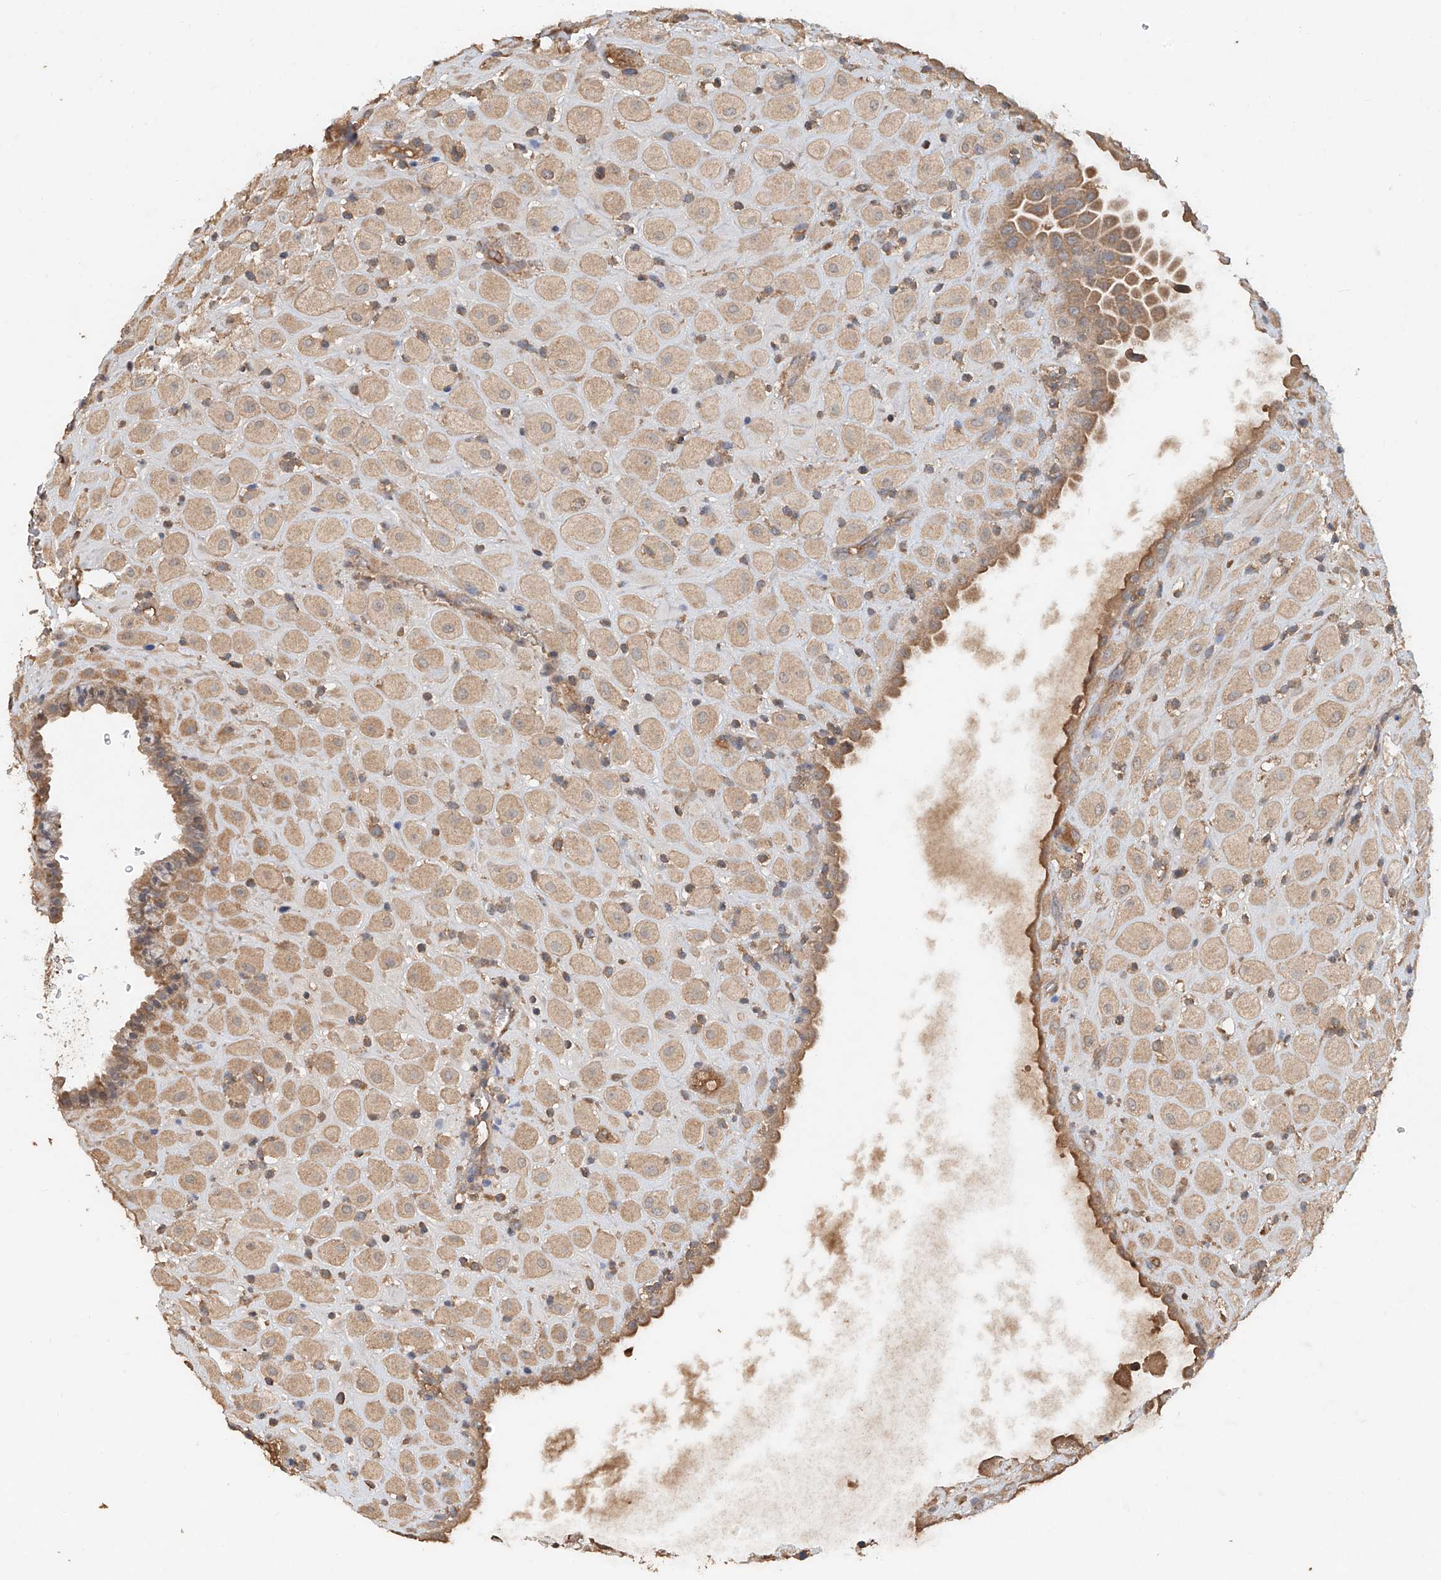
{"staining": {"intensity": "weak", "quantity": ">75%", "location": "cytoplasmic/membranous"}, "tissue": "placenta", "cell_type": "Decidual cells", "image_type": "normal", "snomed": [{"axis": "morphology", "description": "Normal tissue, NOS"}, {"axis": "topography", "description": "Placenta"}], "caption": "The image displays immunohistochemical staining of normal placenta. There is weak cytoplasmic/membranous staining is appreciated in about >75% of decidual cells.", "gene": "GNB1L", "patient": {"sex": "female", "age": 35}}